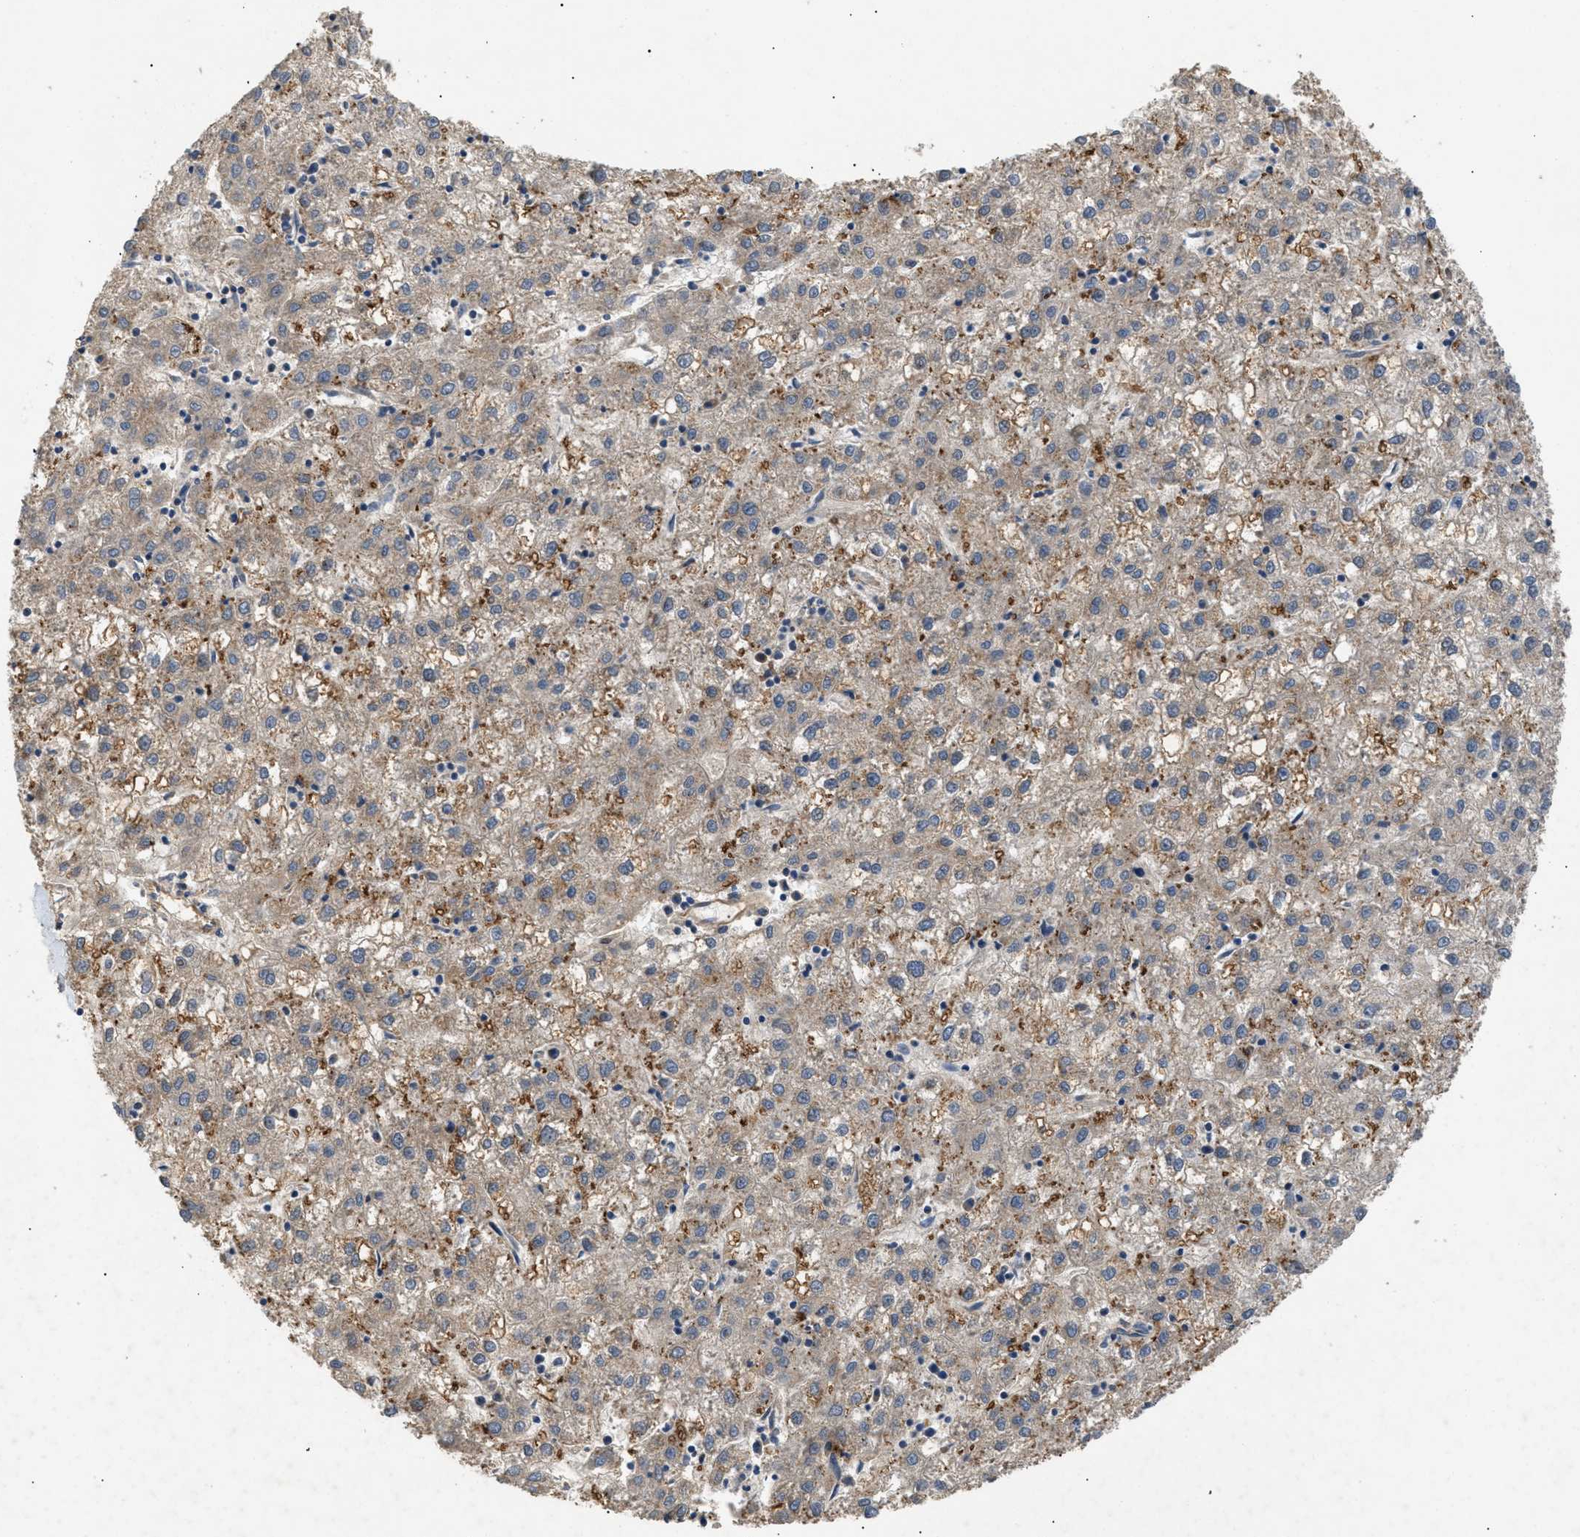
{"staining": {"intensity": "moderate", "quantity": "<25%", "location": "cytoplasmic/membranous"}, "tissue": "liver cancer", "cell_type": "Tumor cells", "image_type": "cancer", "snomed": [{"axis": "morphology", "description": "Carcinoma, Hepatocellular, NOS"}, {"axis": "topography", "description": "Liver"}], "caption": "Protein expression by IHC demonstrates moderate cytoplasmic/membranous positivity in about <25% of tumor cells in hepatocellular carcinoma (liver).", "gene": "LYSMD3", "patient": {"sex": "male", "age": 72}}